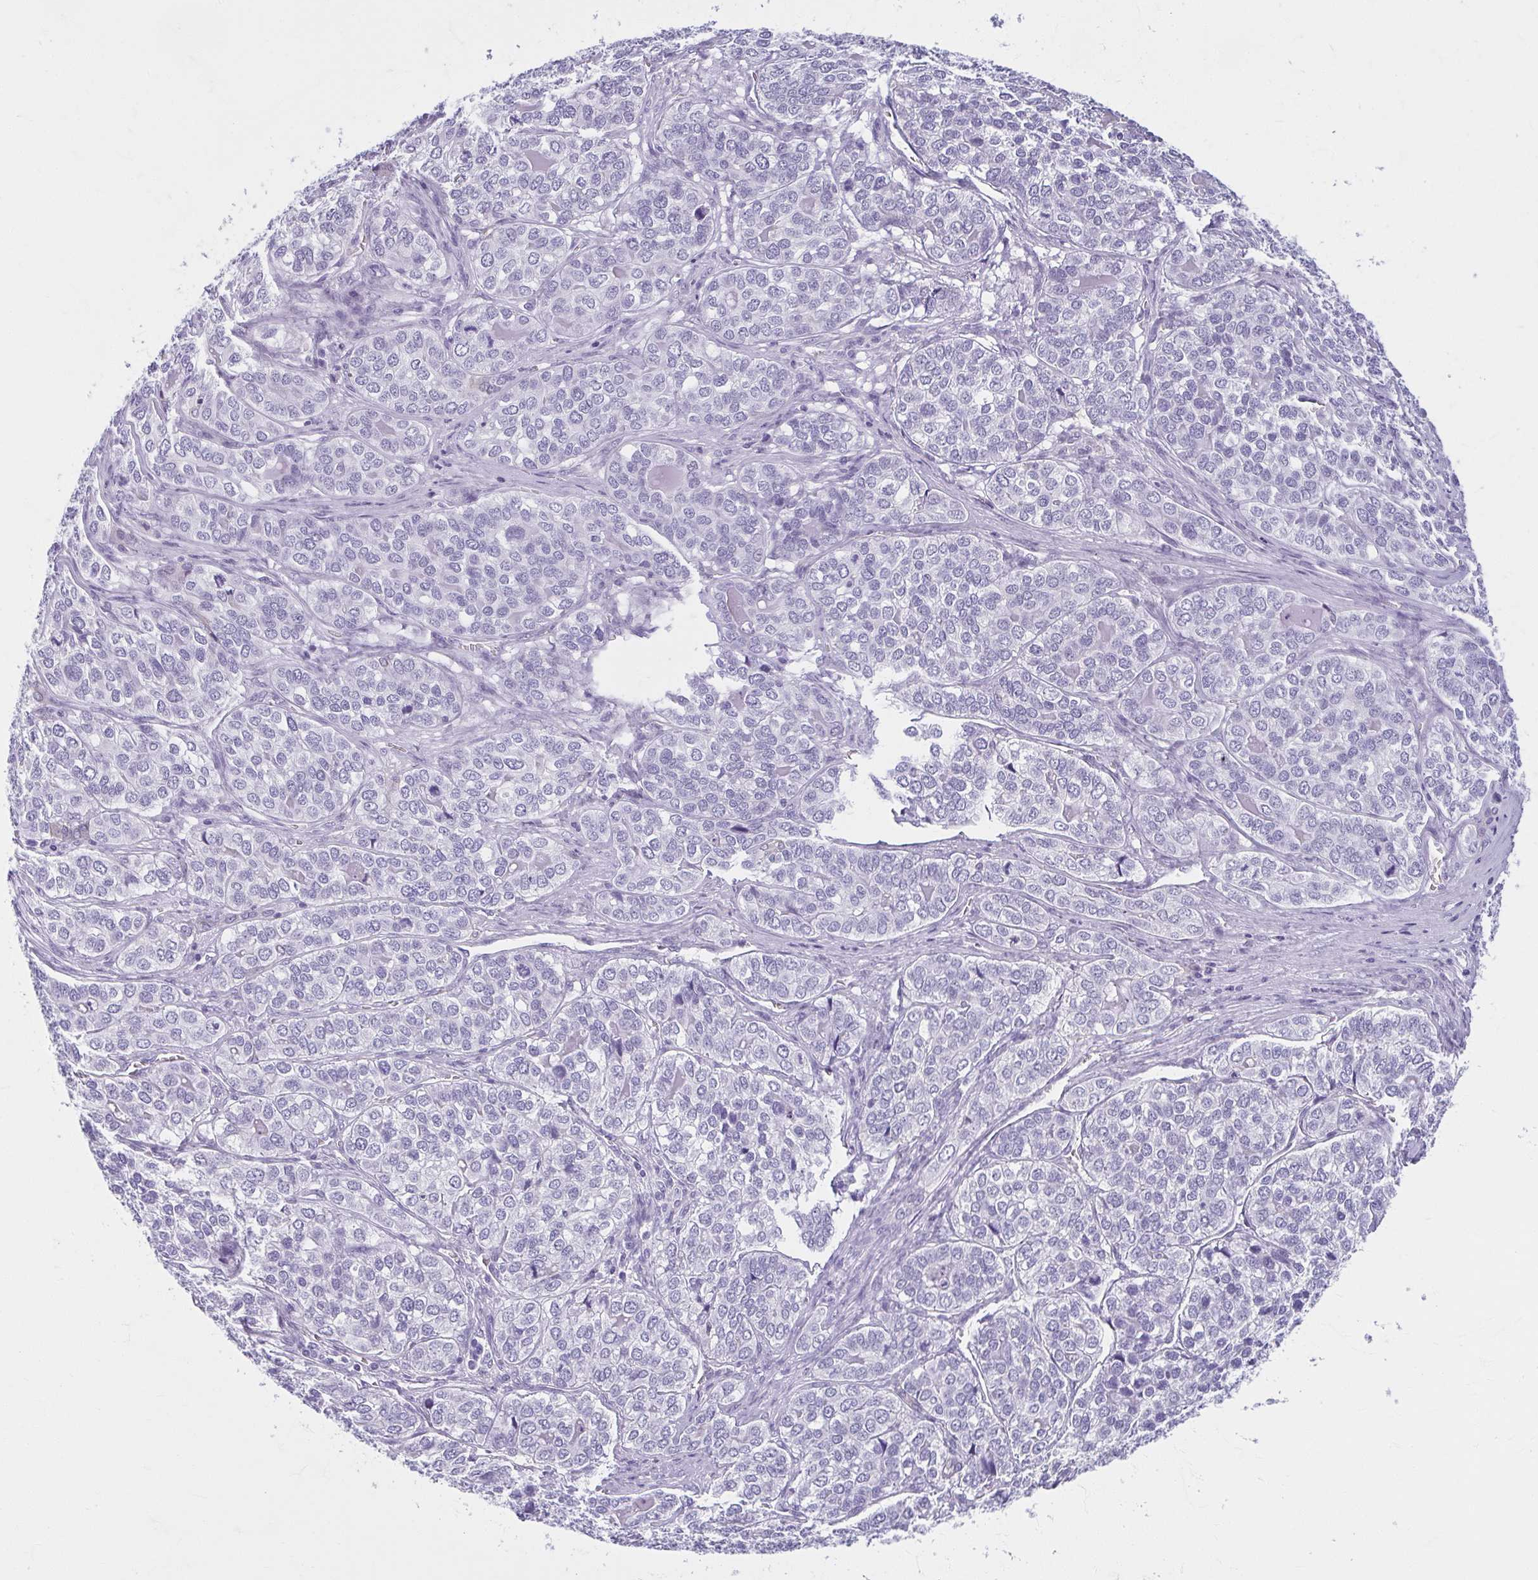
{"staining": {"intensity": "negative", "quantity": "none", "location": "none"}, "tissue": "liver cancer", "cell_type": "Tumor cells", "image_type": "cancer", "snomed": [{"axis": "morphology", "description": "Cholangiocarcinoma"}, {"axis": "topography", "description": "Liver"}], "caption": "High magnification brightfield microscopy of liver cancer (cholangiocarcinoma) stained with DAB (brown) and counterstained with hematoxylin (blue): tumor cells show no significant expression.", "gene": "MOBP", "patient": {"sex": "male", "age": 56}}